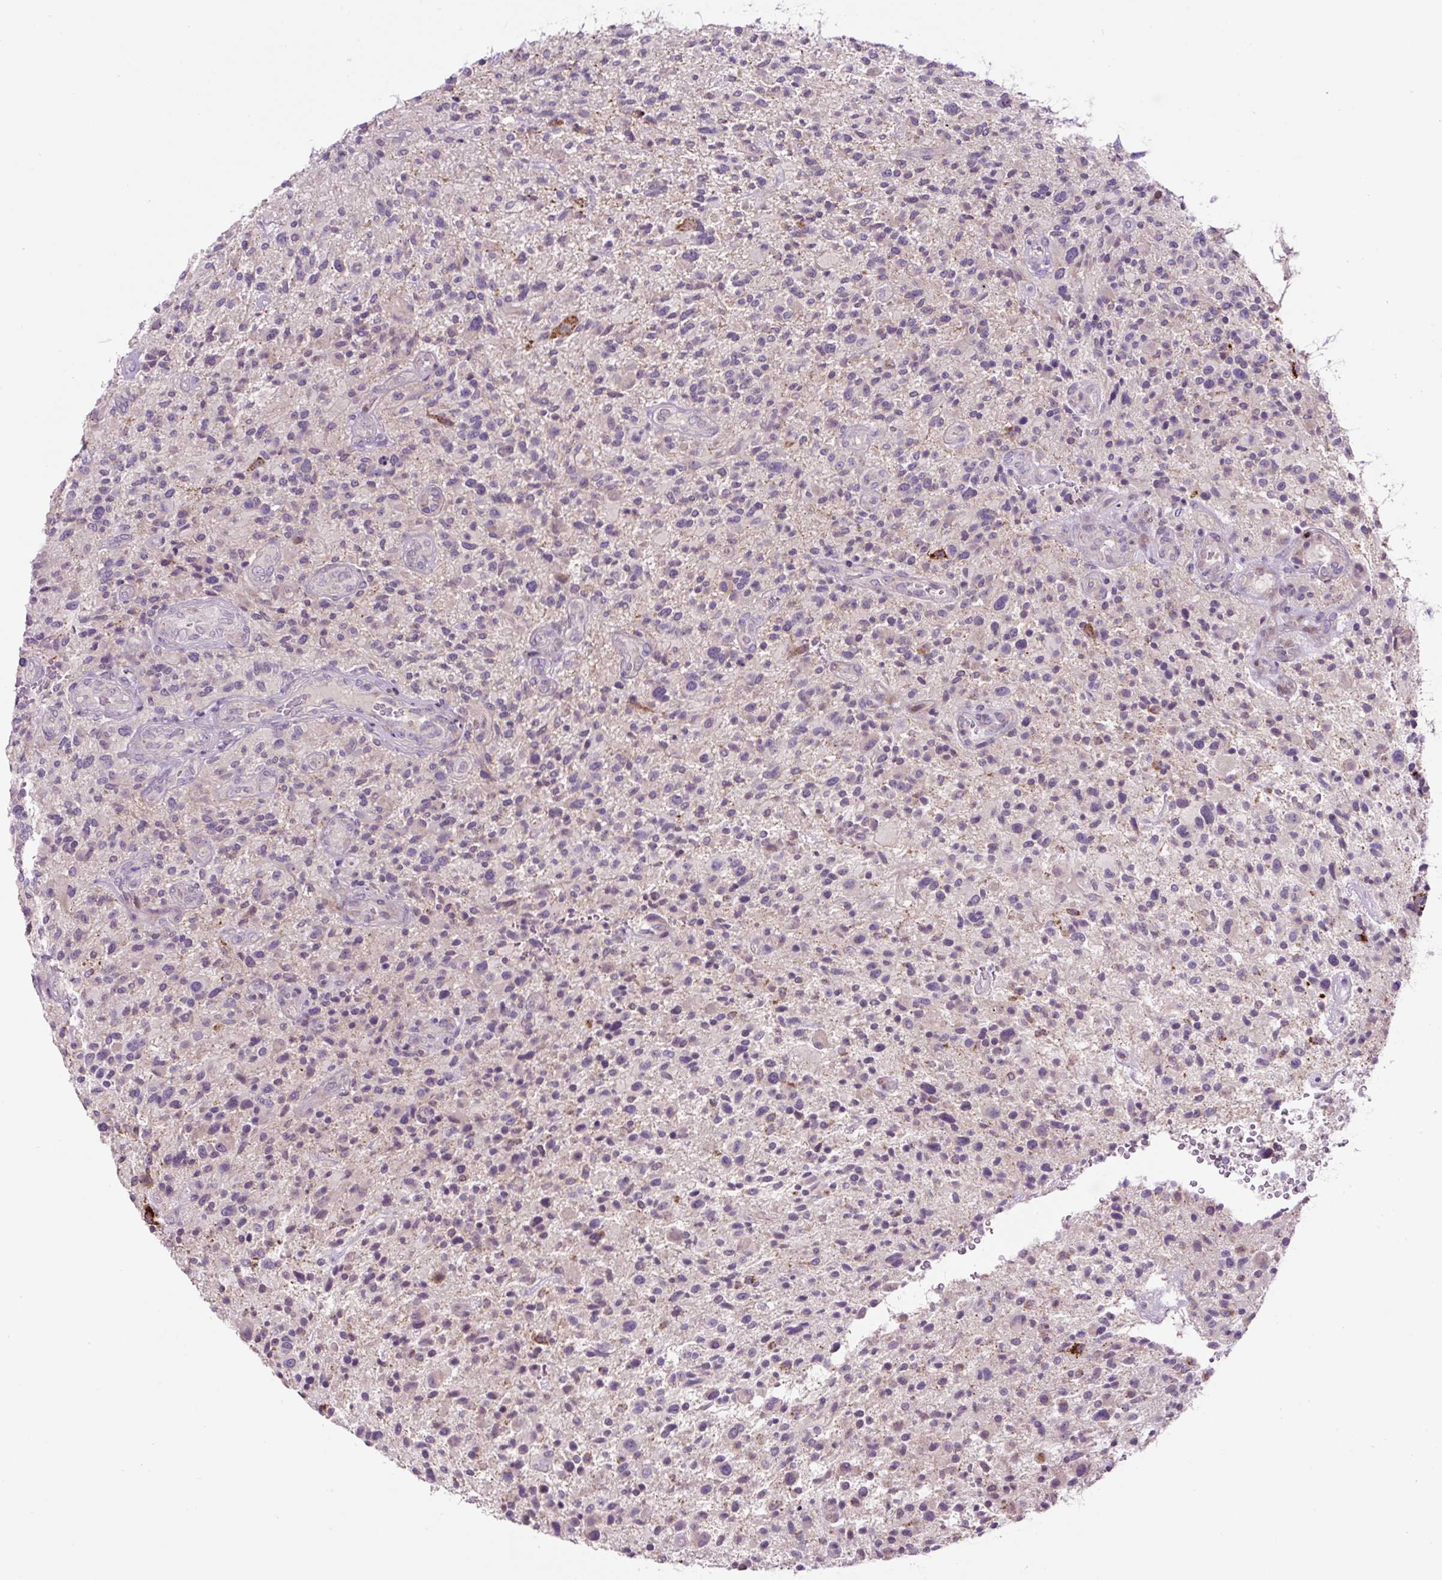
{"staining": {"intensity": "negative", "quantity": "none", "location": "none"}, "tissue": "glioma", "cell_type": "Tumor cells", "image_type": "cancer", "snomed": [{"axis": "morphology", "description": "Glioma, malignant, High grade"}, {"axis": "topography", "description": "Brain"}], "caption": "Immunohistochemistry photomicrograph of neoplastic tissue: human malignant high-grade glioma stained with DAB exhibits no significant protein expression in tumor cells.", "gene": "OGDHL", "patient": {"sex": "male", "age": 47}}